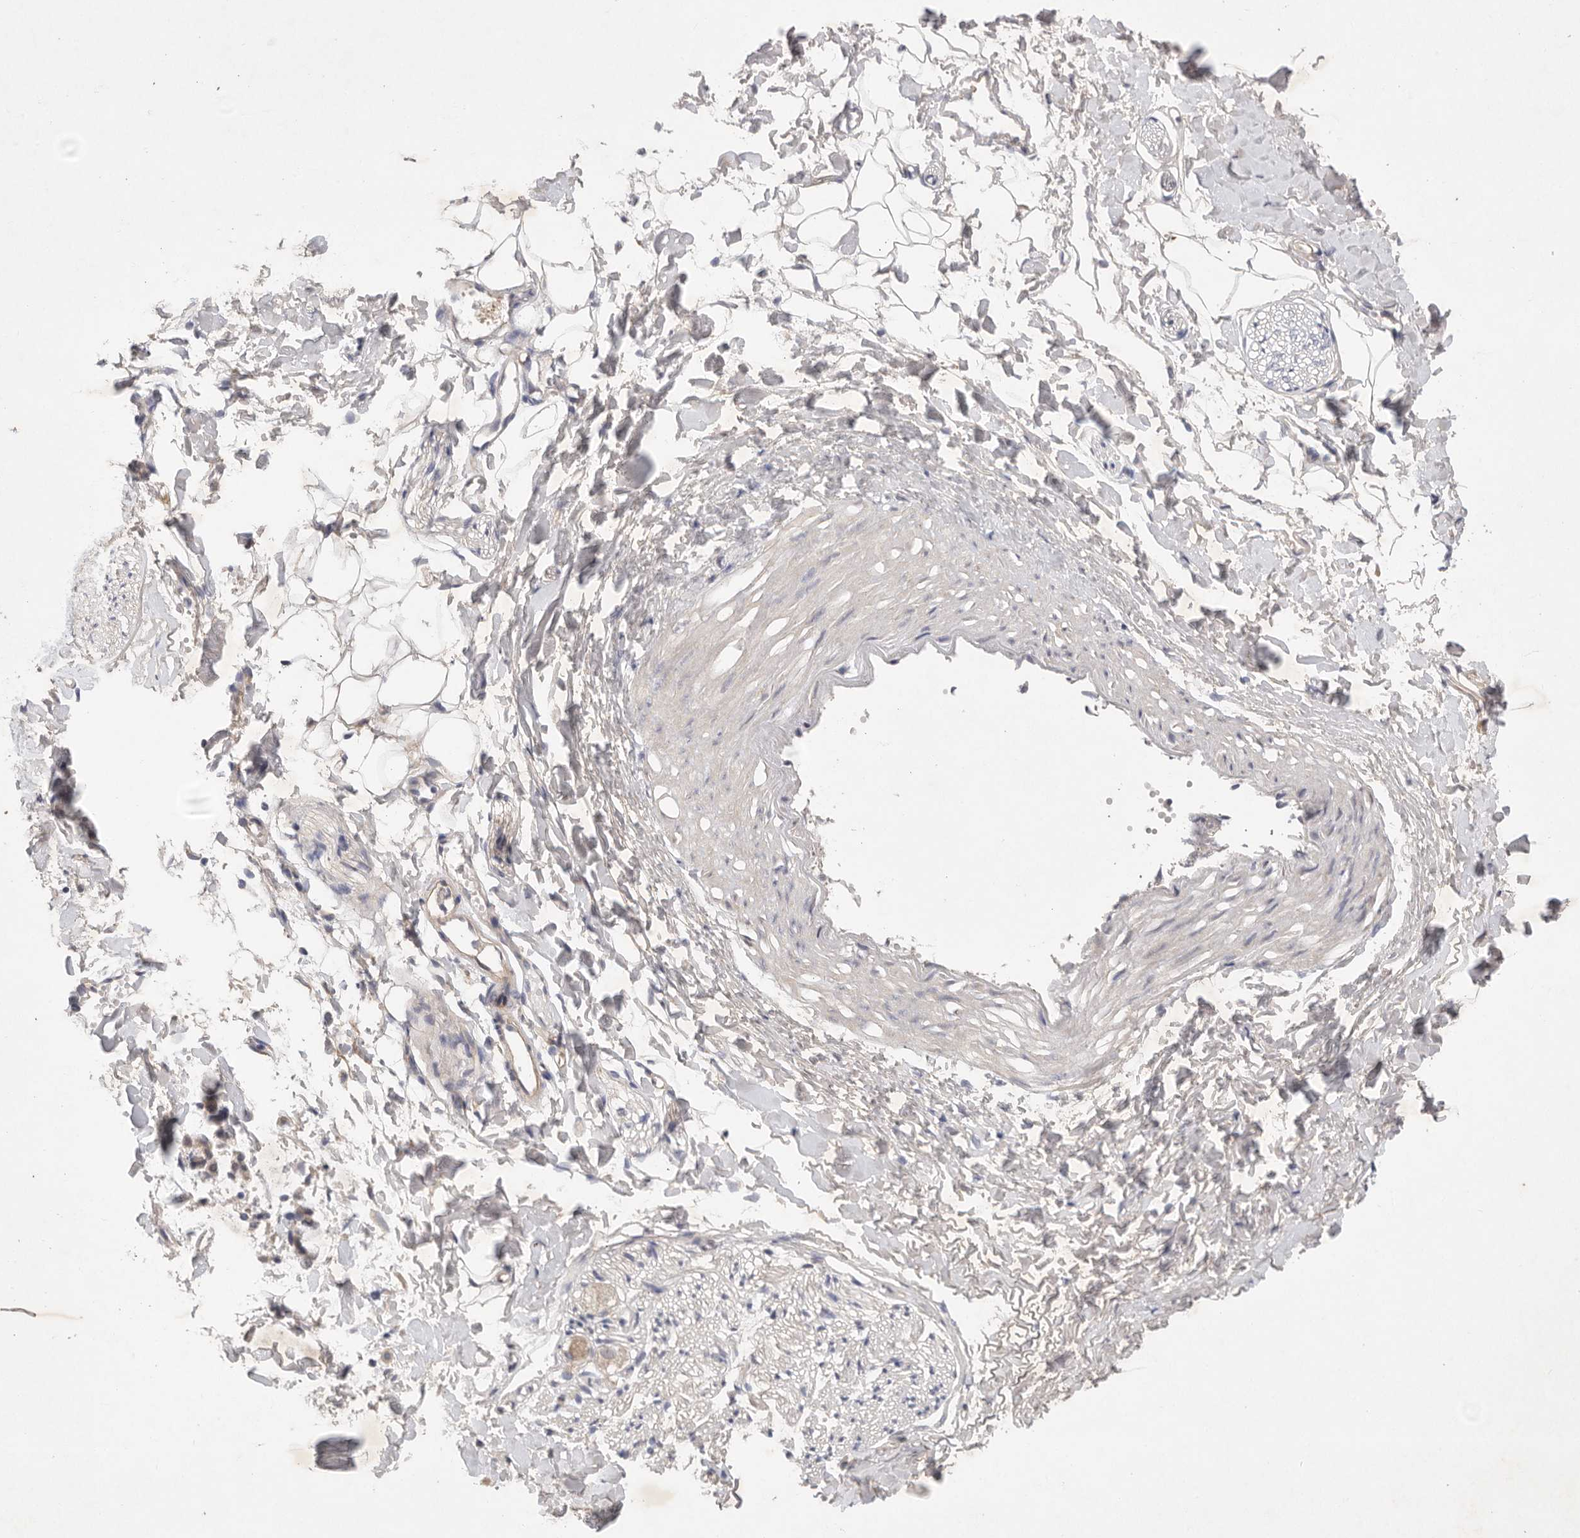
{"staining": {"intensity": "weak", "quantity": ">75%", "location": "cytoplasmic/membranous"}, "tissue": "adipose tissue", "cell_type": "Adipocytes", "image_type": "normal", "snomed": [{"axis": "morphology", "description": "Normal tissue, NOS"}, {"axis": "morphology", "description": "Adenocarcinoma, NOS"}, {"axis": "topography", "description": "Smooth muscle"}, {"axis": "topography", "description": "Colon"}], "caption": "An image showing weak cytoplasmic/membranous staining in approximately >75% of adipocytes in normal adipose tissue, as visualized by brown immunohistochemical staining.", "gene": "PTPDC1", "patient": {"sex": "male", "age": 14}}